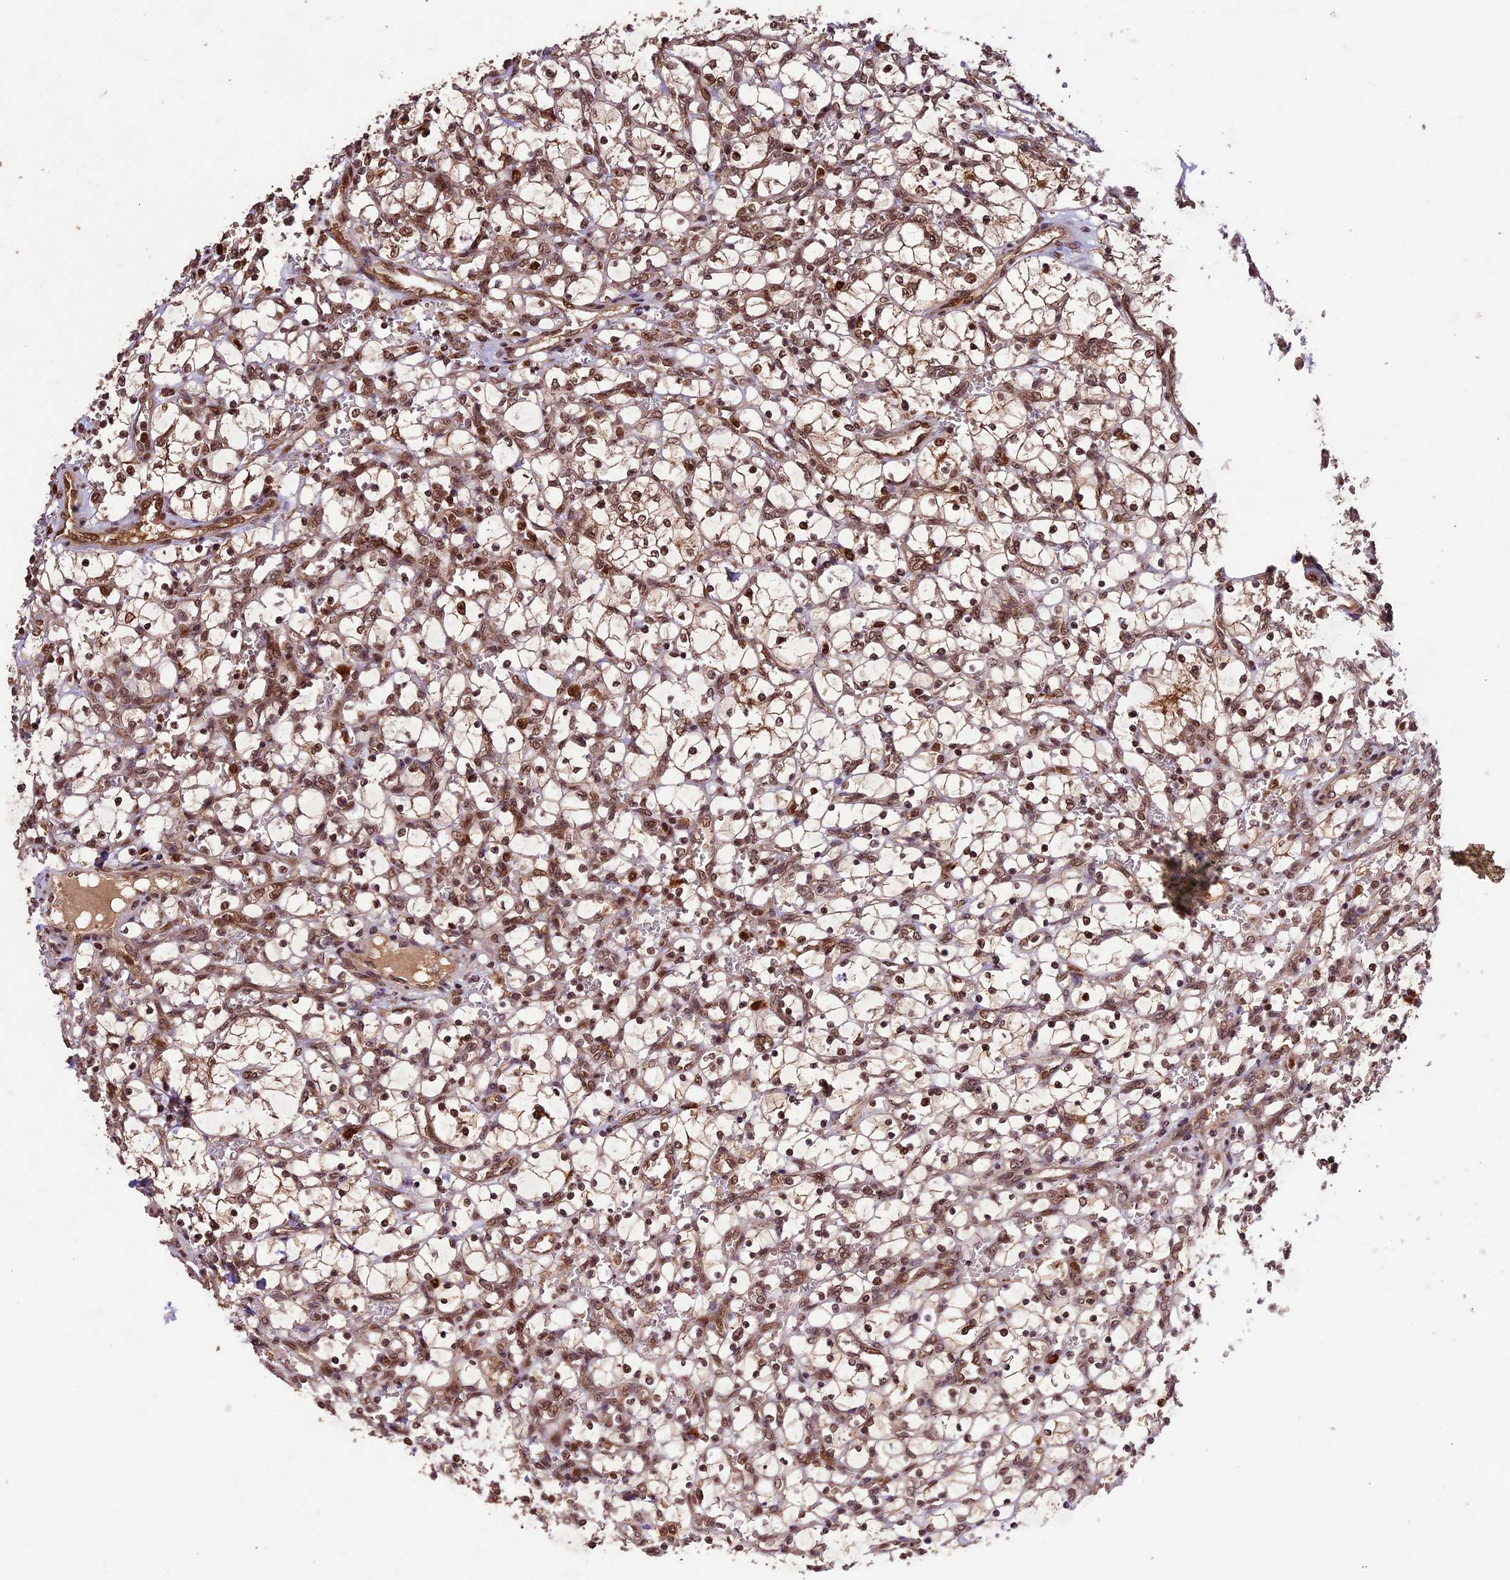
{"staining": {"intensity": "moderate", "quantity": ">75%", "location": "nuclear"}, "tissue": "renal cancer", "cell_type": "Tumor cells", "image_type": "cancer", "snomed": [{"axis": "morphology", "description": "Adenocarcinoma, NOS"}, {"axis": "topography", "description": "Kidney"}], "caption": "Human renal cancer stained with a protein marker displays moderate staining in tumor cells.", "gene": "CDKN2AIP", "patient": {"sex": "female", "age": 69}}